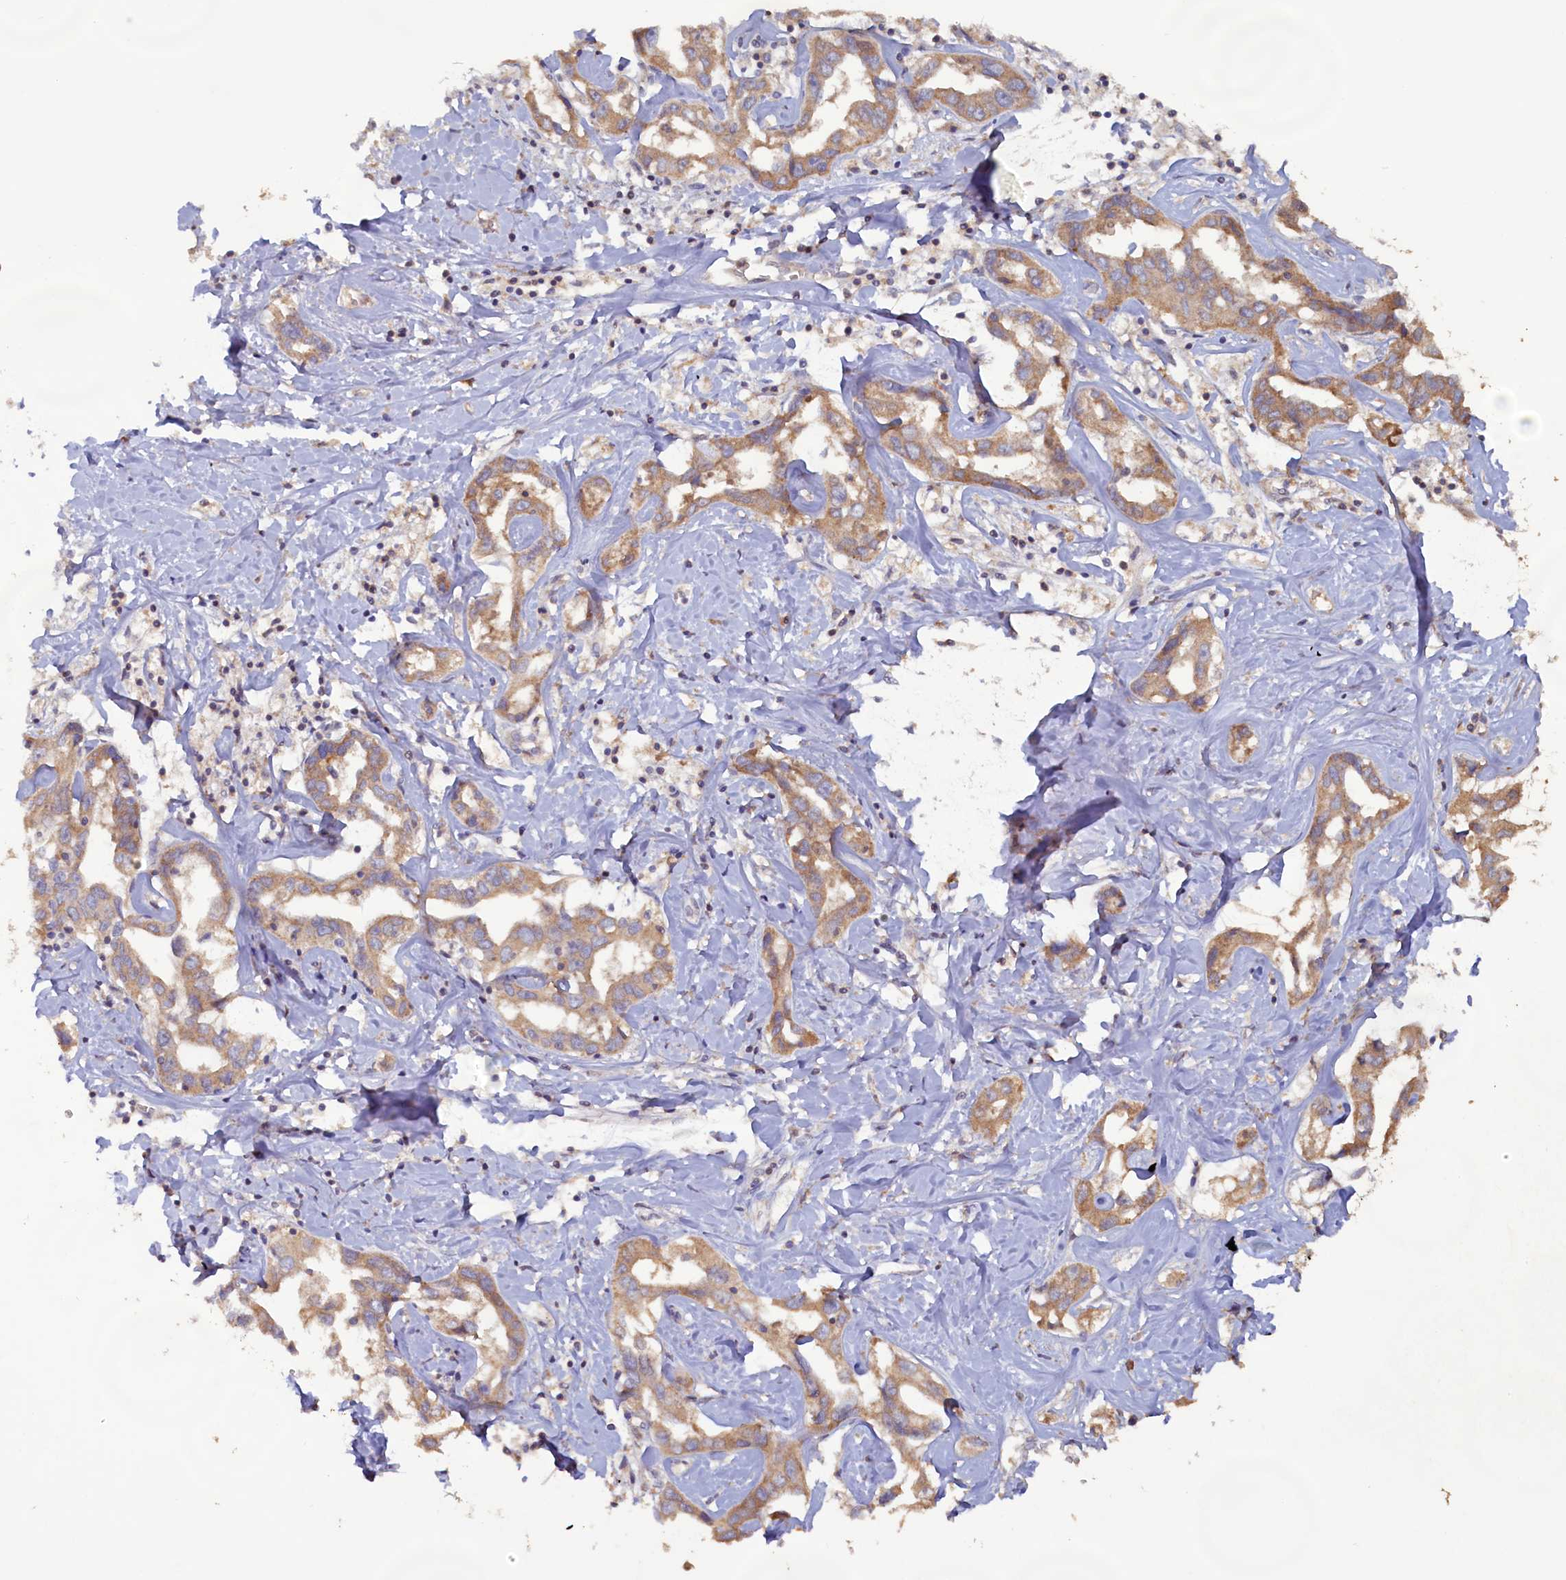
{"staining": {"intensity": "moderate", "quantity": "25%-75%", "location": "cytoplasmic/membranous"}, "tissue": "liver cancer", "cell_type": "Tumor cells", "image_type": "cancer", "snomed": [{"axis": "morphology", "description": "Cholangiocarcinoma"}, {"axis": "topography", "description": "Liver"}], "caption": "Human cholangiocarcinoma (liver) stained with a brown dye shows moderate cytoplasmic/membranous positive expression in about 25%-75% of tumor cells.", "gene": "FUNDC1", "patient": {"sex": "male", "age": 59}}